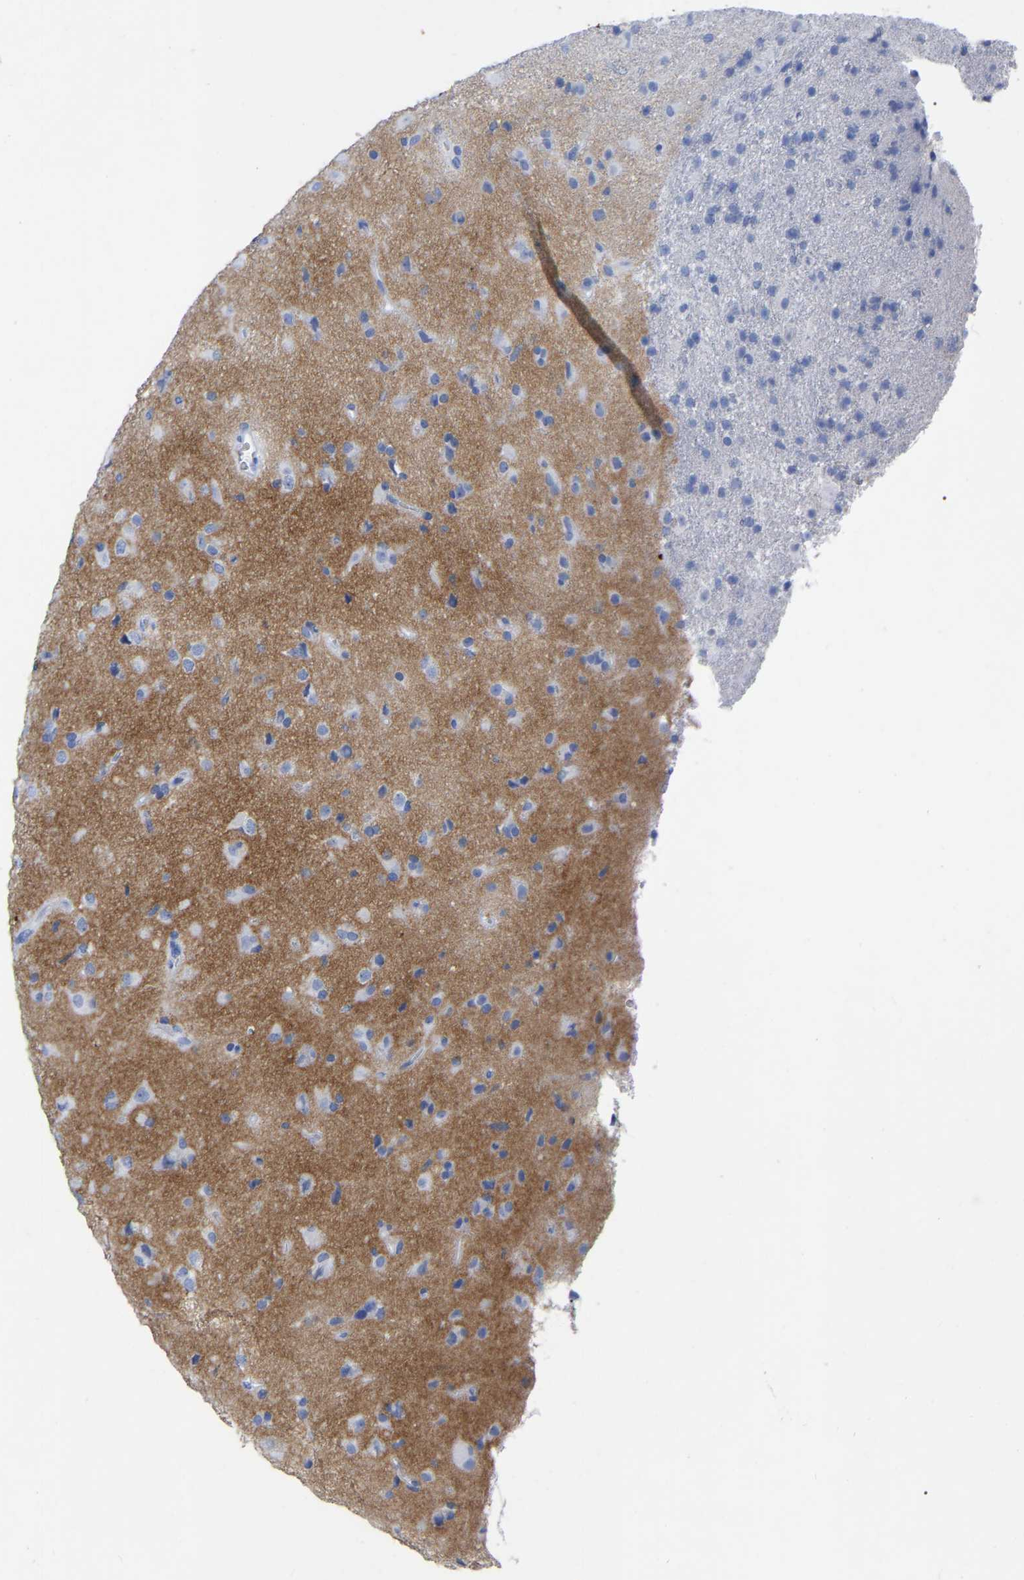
{"staining": {"intensity": "negative", "quantity": "none", "location": "none"}, "tissue": "glioma", "cell_type": "Tumor cells", "image_type": "cancer", "snomed": [{"axis": "morphology", "description": "Glioma, malignant, Low grade"}, {"axis": "topography", "description": "Brain"}], "caption": "Tumor cells are negative for brown protein staining in glioma.", "gene": "HAPLN1", "patient": {"sex": "male", "age": 65}}